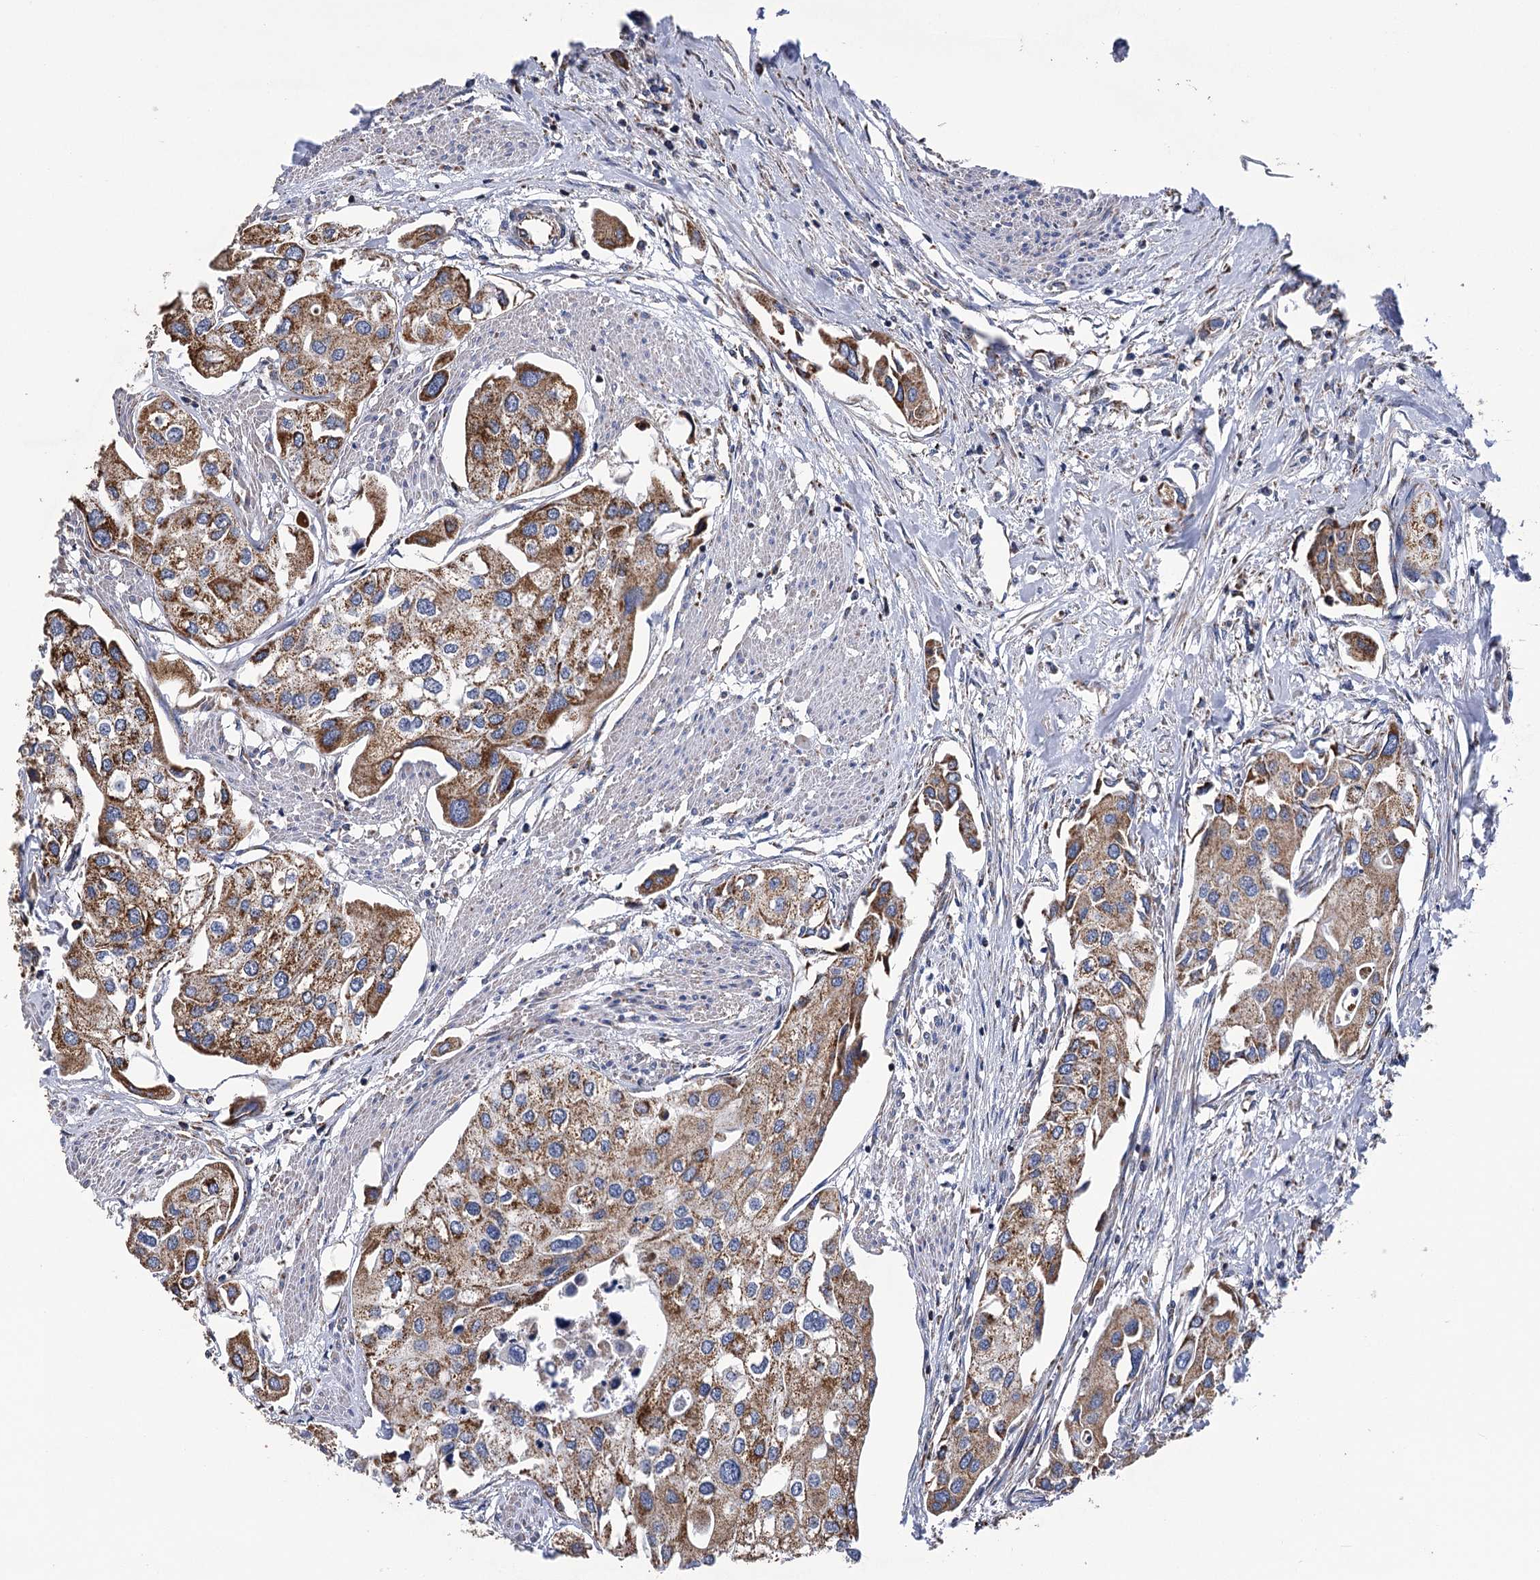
{"staining": {"intensity": "moderate", "quantity": ">75%", "location": "cytoplasmic/membranous"}, "tissue": "urothelial cancer", "cell_type": "Tumor cells", "image_type": "cancer", "snomed": [{"axis": "morphology", "description": "Urothelial carcinoma, High grade"}, {"axis": "topography", "description": "Urinary bladder"}], "caption": "DAB immunohistochemical staining of human urothelial carcinoma (high-grade) displays moderate cytoplasmic/membranous protein positivity in about >75% of tumor cells. (DAB IHC with brightfield microscopy, high magnification).", "gene": "CCDC73", "patient": {"sex": "male", "age": 64}}